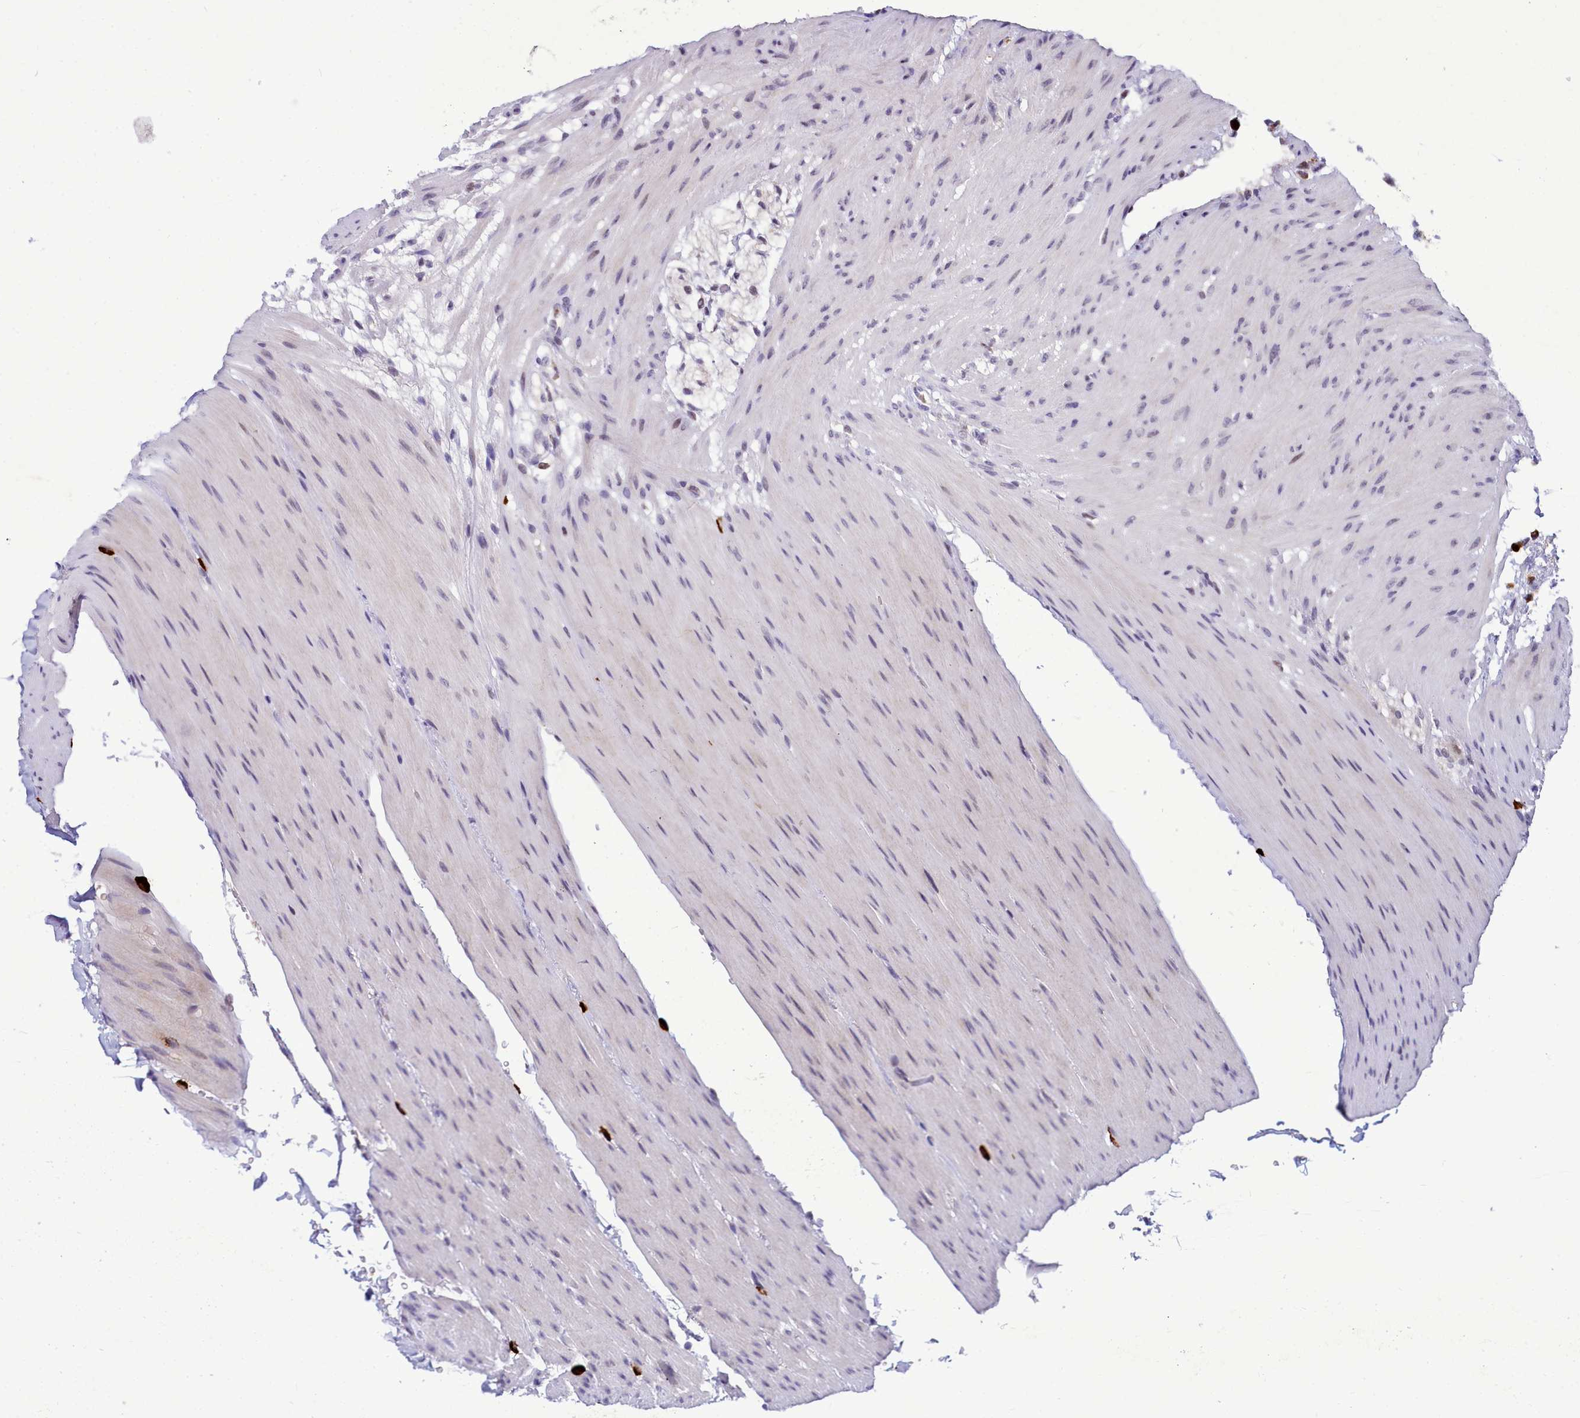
{"staining": {"intensity": "negative", "quantity": "none", "location": "none"}, "tissue": "colon", "cell_type": "Endothelial cells", "image_type": "normal", "snomed": [{"axis": "morphology", "description": "Normal tissue, NOS"}, {"axis": "topography", "description": "Colon"}], "caption": "Immunohistochemistry photomicrograph of unremarkable human colon stained for a protein (brown), which demonstrates no expression in endothelial cells.", "gene": "POM121L2", "patient": {"sex": "male", "age": 75}}